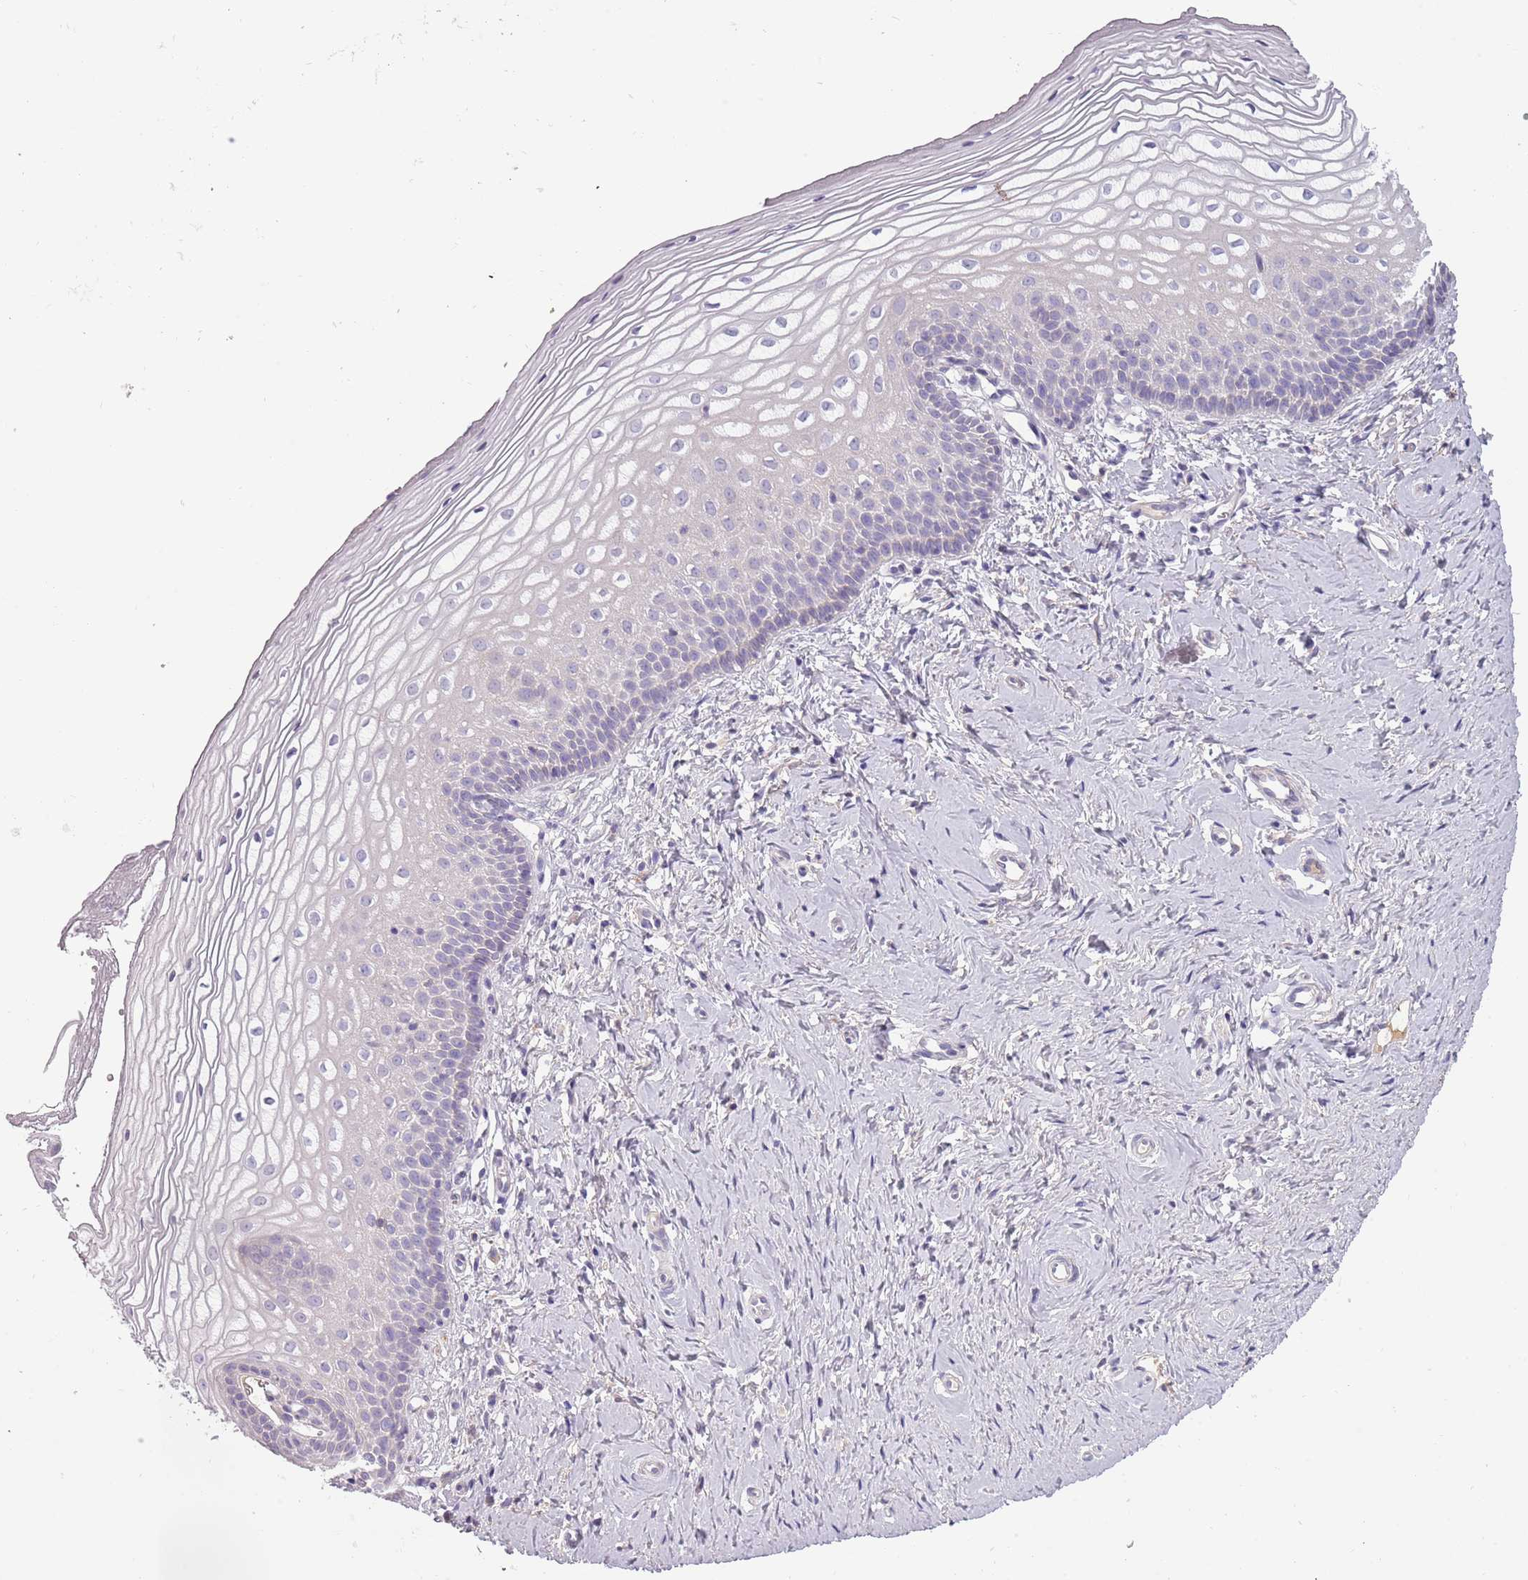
{"staining": {"intensity": "negative", "quantity": "none", "location": "none"}, "tissue": "vagina", "cell_type": "Squamous epithelial cells", "image_type": "normal", "snomed": [{"axis": "morphology", "description": "Normal tissue, NOS"}, {"axis": "topography", "description": "Vagina"}], "caption": "A photomicrograph of vagina stained for a protein demonstrates no brown staining in squamous epithelial cells.", "gene": "TNFRSF6B", "patient": {"sex": "female", "age": 65}}